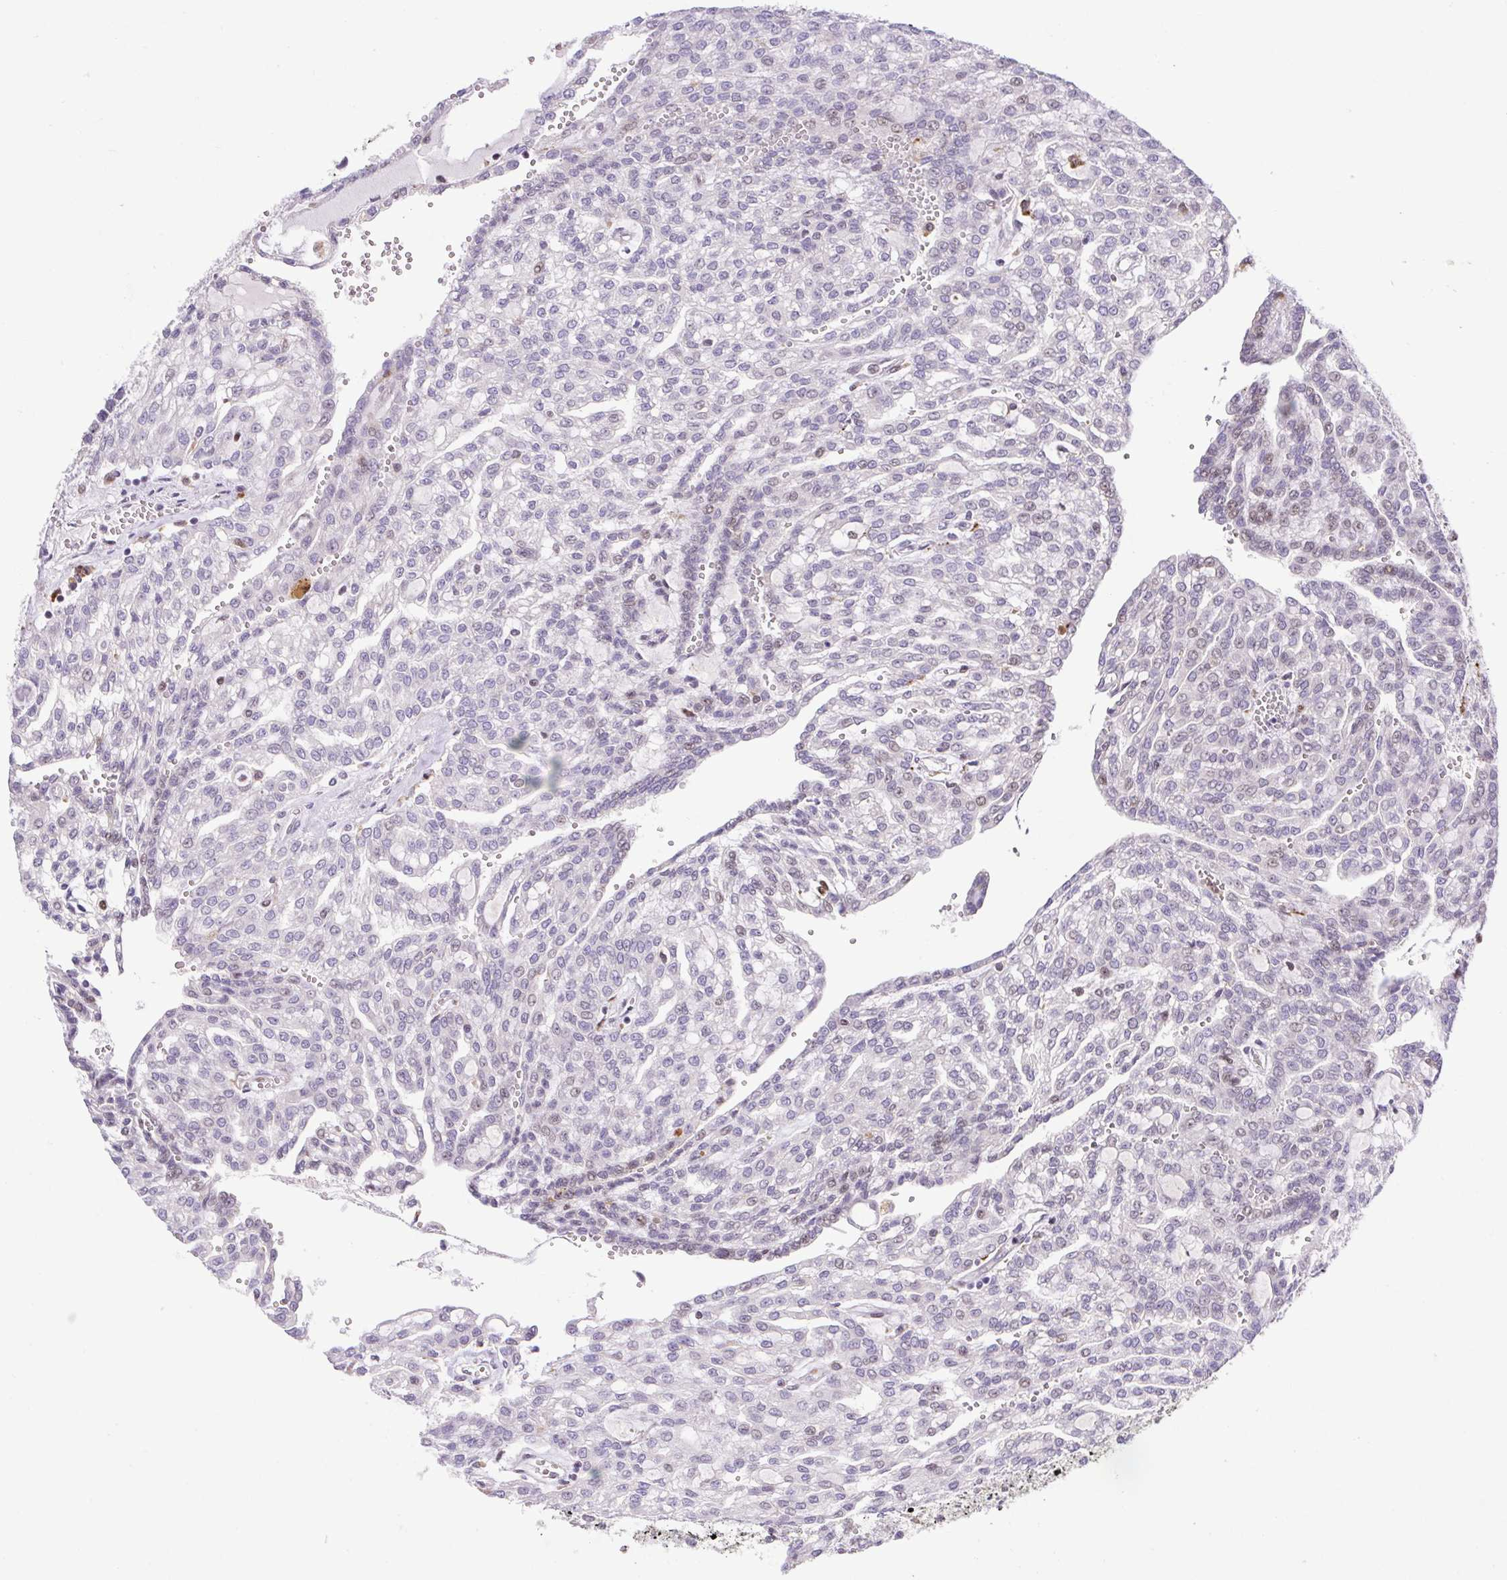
{"staining": {"intensity": "negative", "quantity": "none", "location": "none"}, "tissue": "renal cancer", "cell_type": "Tumor cells", "image_type": "cancer", "snomed": [{"axis": "morphology", "description": "Adenocarcinoma, NOS"}, {"axis": "topography", "description": "Kidney"}], "caption": "Tumor cells show no significant protein expression in renal cancer (adenocarcinoma).", "gene": "ERG", "patient": {"sex": "male", "age": 63}}